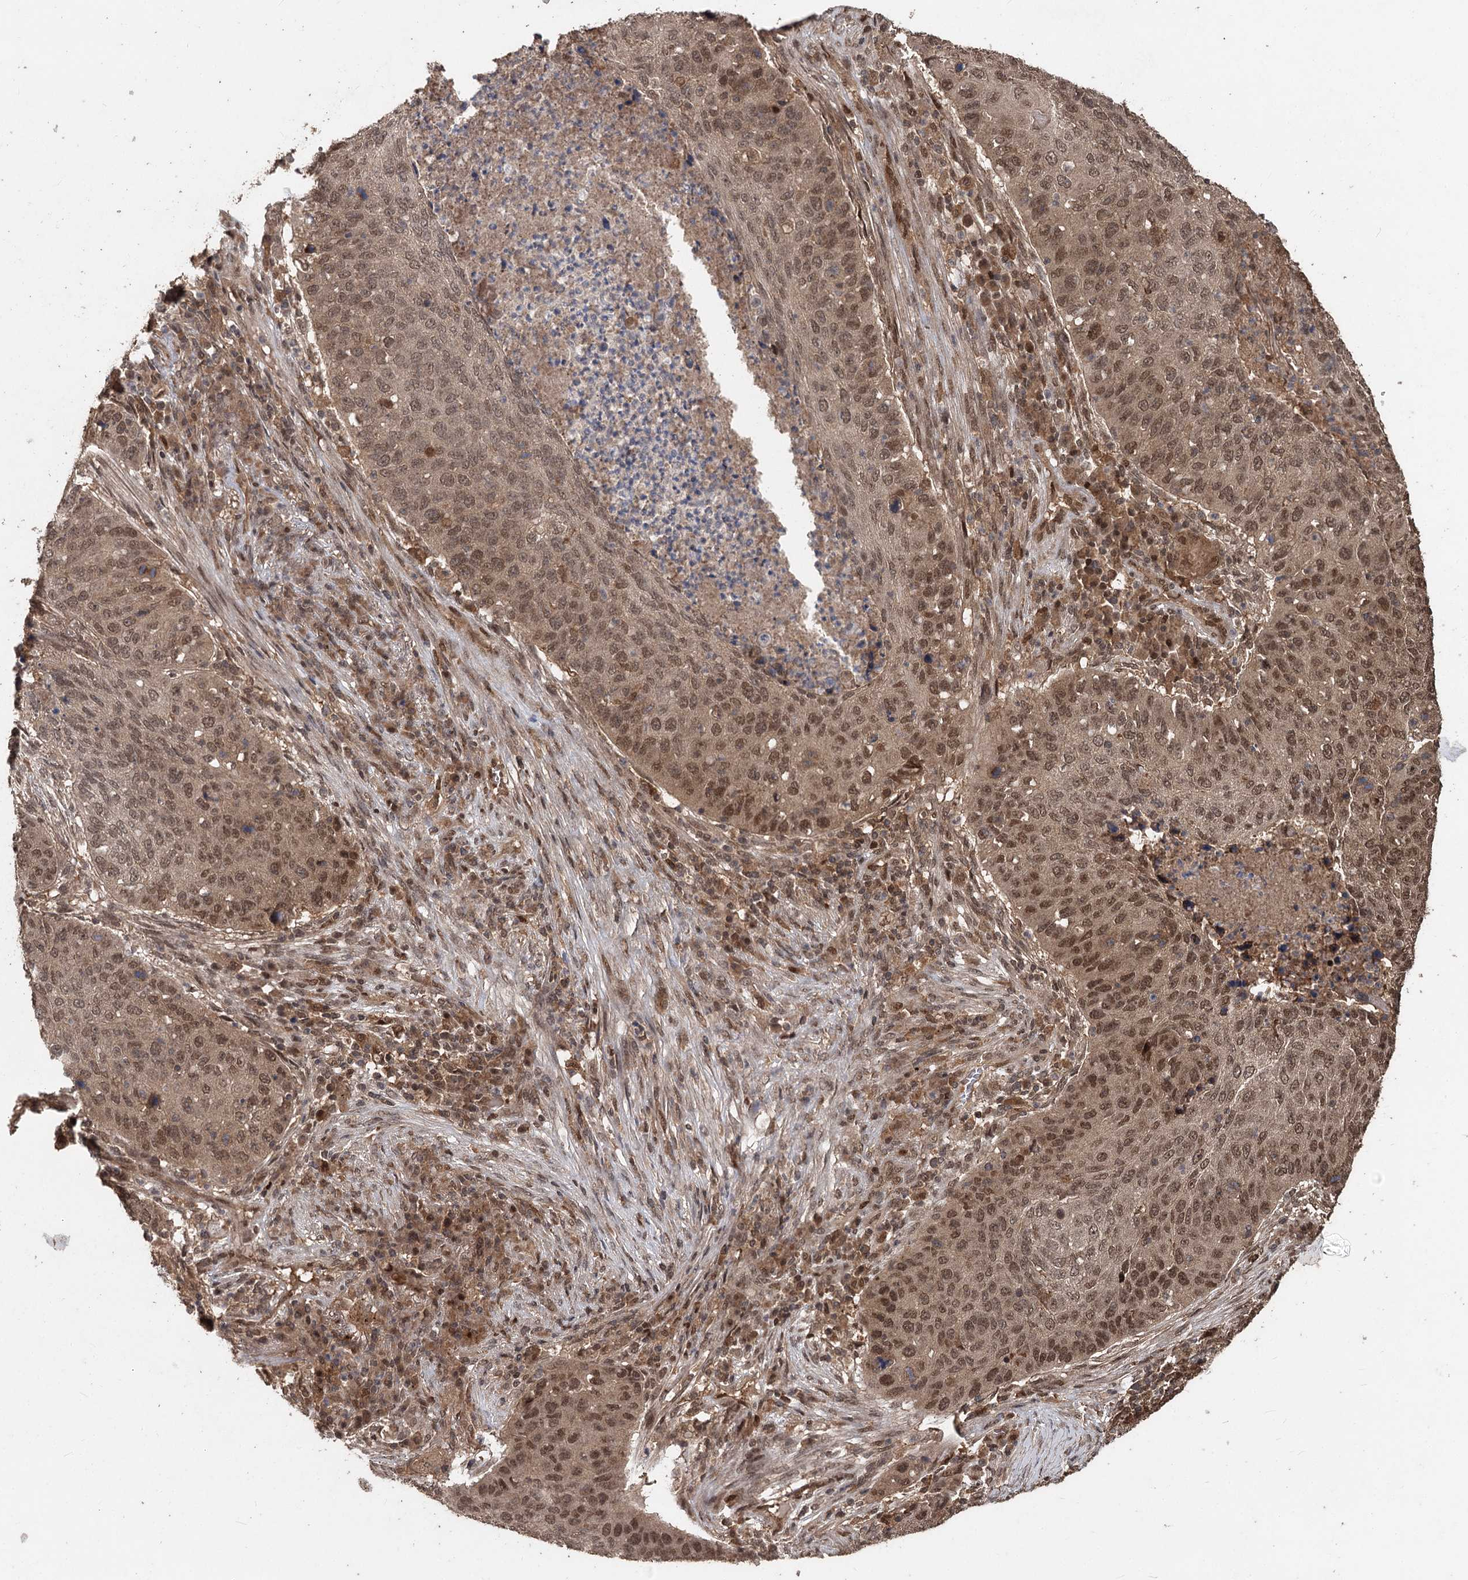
{"staining": {"intensity": "moderate", "quantity": ">75%", "location": "nuclear"}, "tissue": "lung cancer", "cell_type": "Tumor cells", "image_type": "cancer", "snomed": [{"axis": "morphology", "description": "Squamous cell carcinoma, NOS"}, {"axis": "topography", "description": "Lung"}], "caption": "An immunohistochemistry (IHC) image of tumor tissue is shown. Protein staining in brown labels moderate nuclear positivity in lung squamous cell carcinoma within tumor cells.", "gene": "FBXO7", "patient": {"sex": "female", "age": 63}}